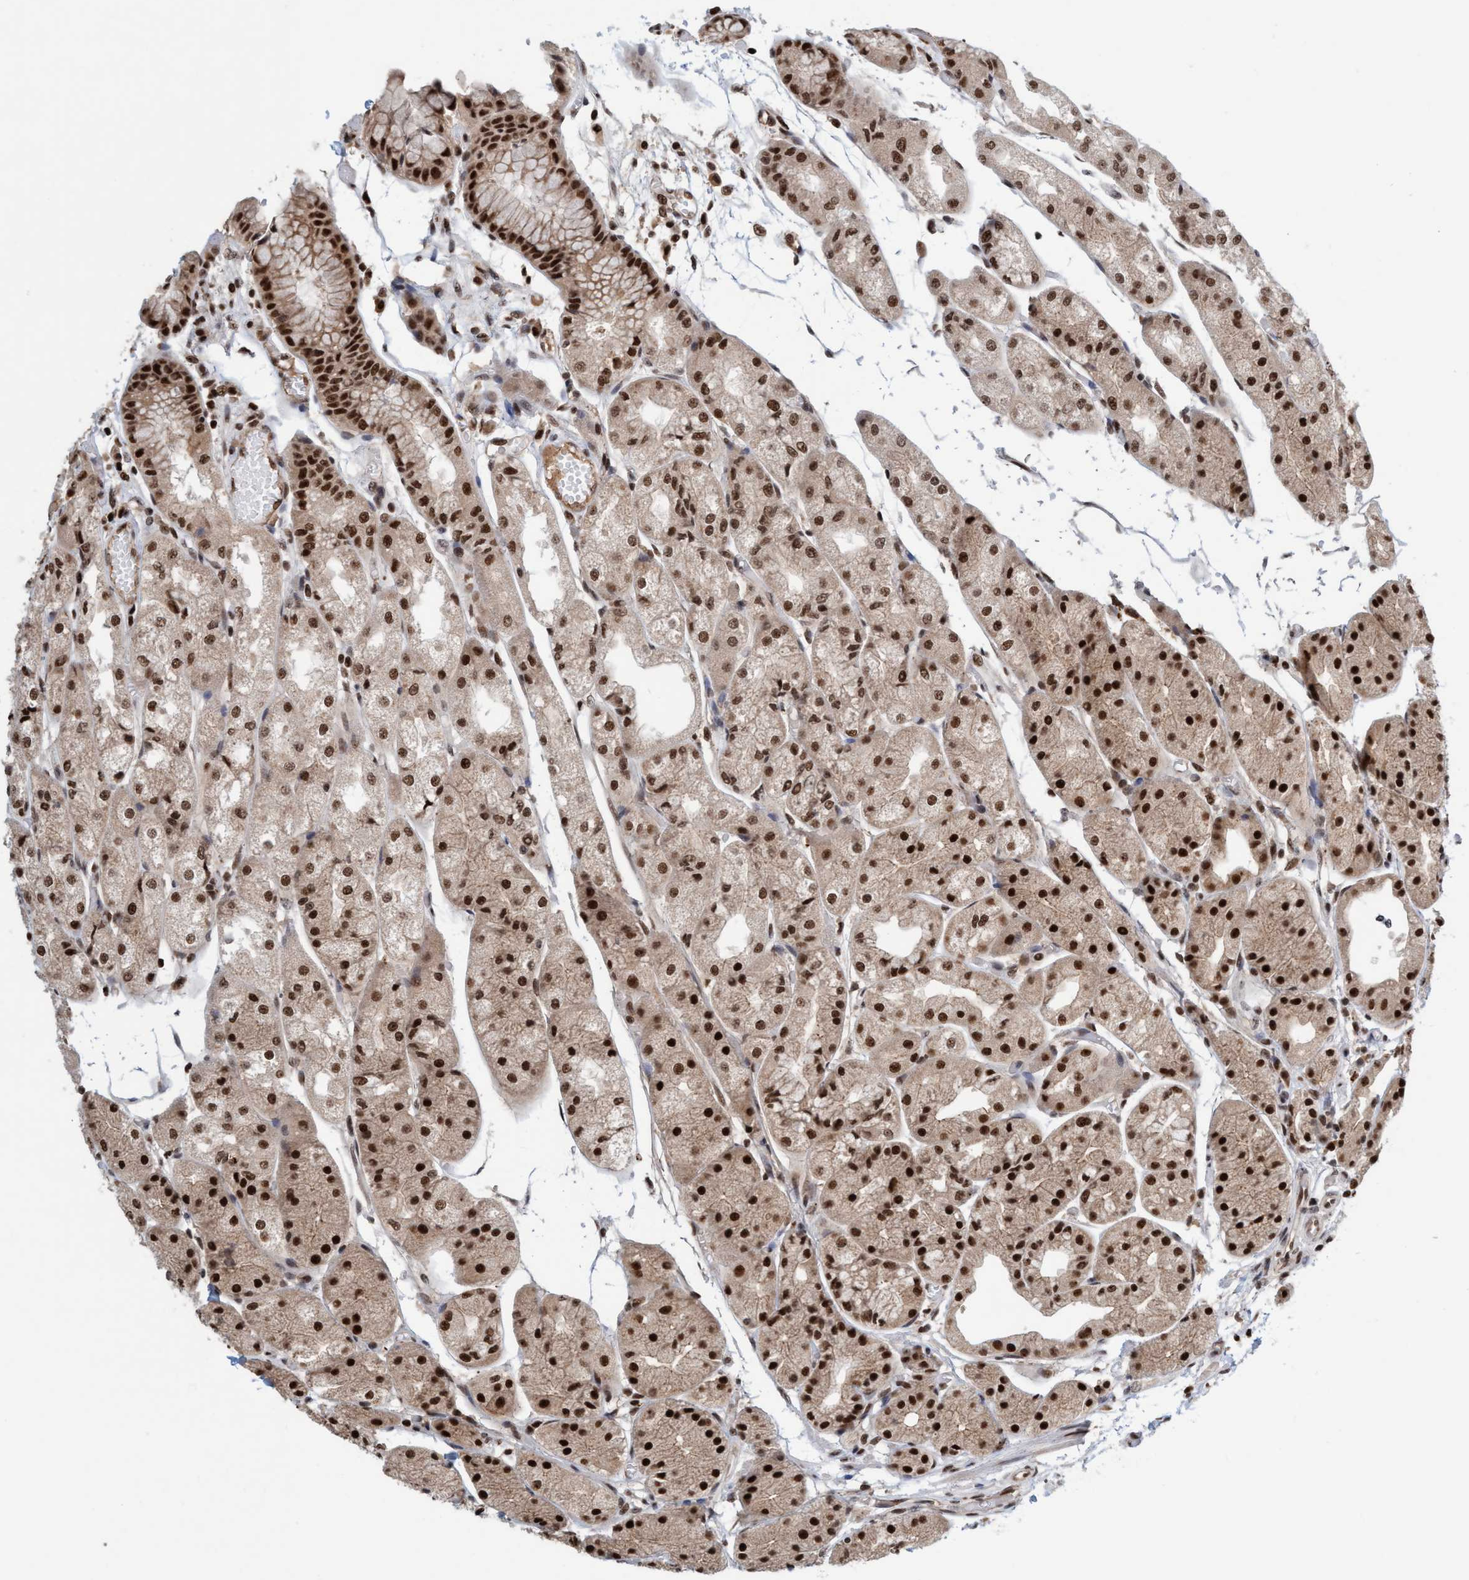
{"staining": {"intensity": "strong", "quantity": ">75%", "location": "nuclear"}, "tissue": "stomach", "cell_type": "Glandular cells", "image_type": "normal", "snomed": [{"axis": "morphology", "description": "Normal tissue, NOS"}, {"axis": "topography", "description": "Stomach, upper"}], "caption": "Immunohistochemical staining of benign stomach demonstrates strong nuclear protein expression in approximately >75% of glandular cells.", "gene": "SMCR8", "patient": {"sex": "male", "age": 72}}